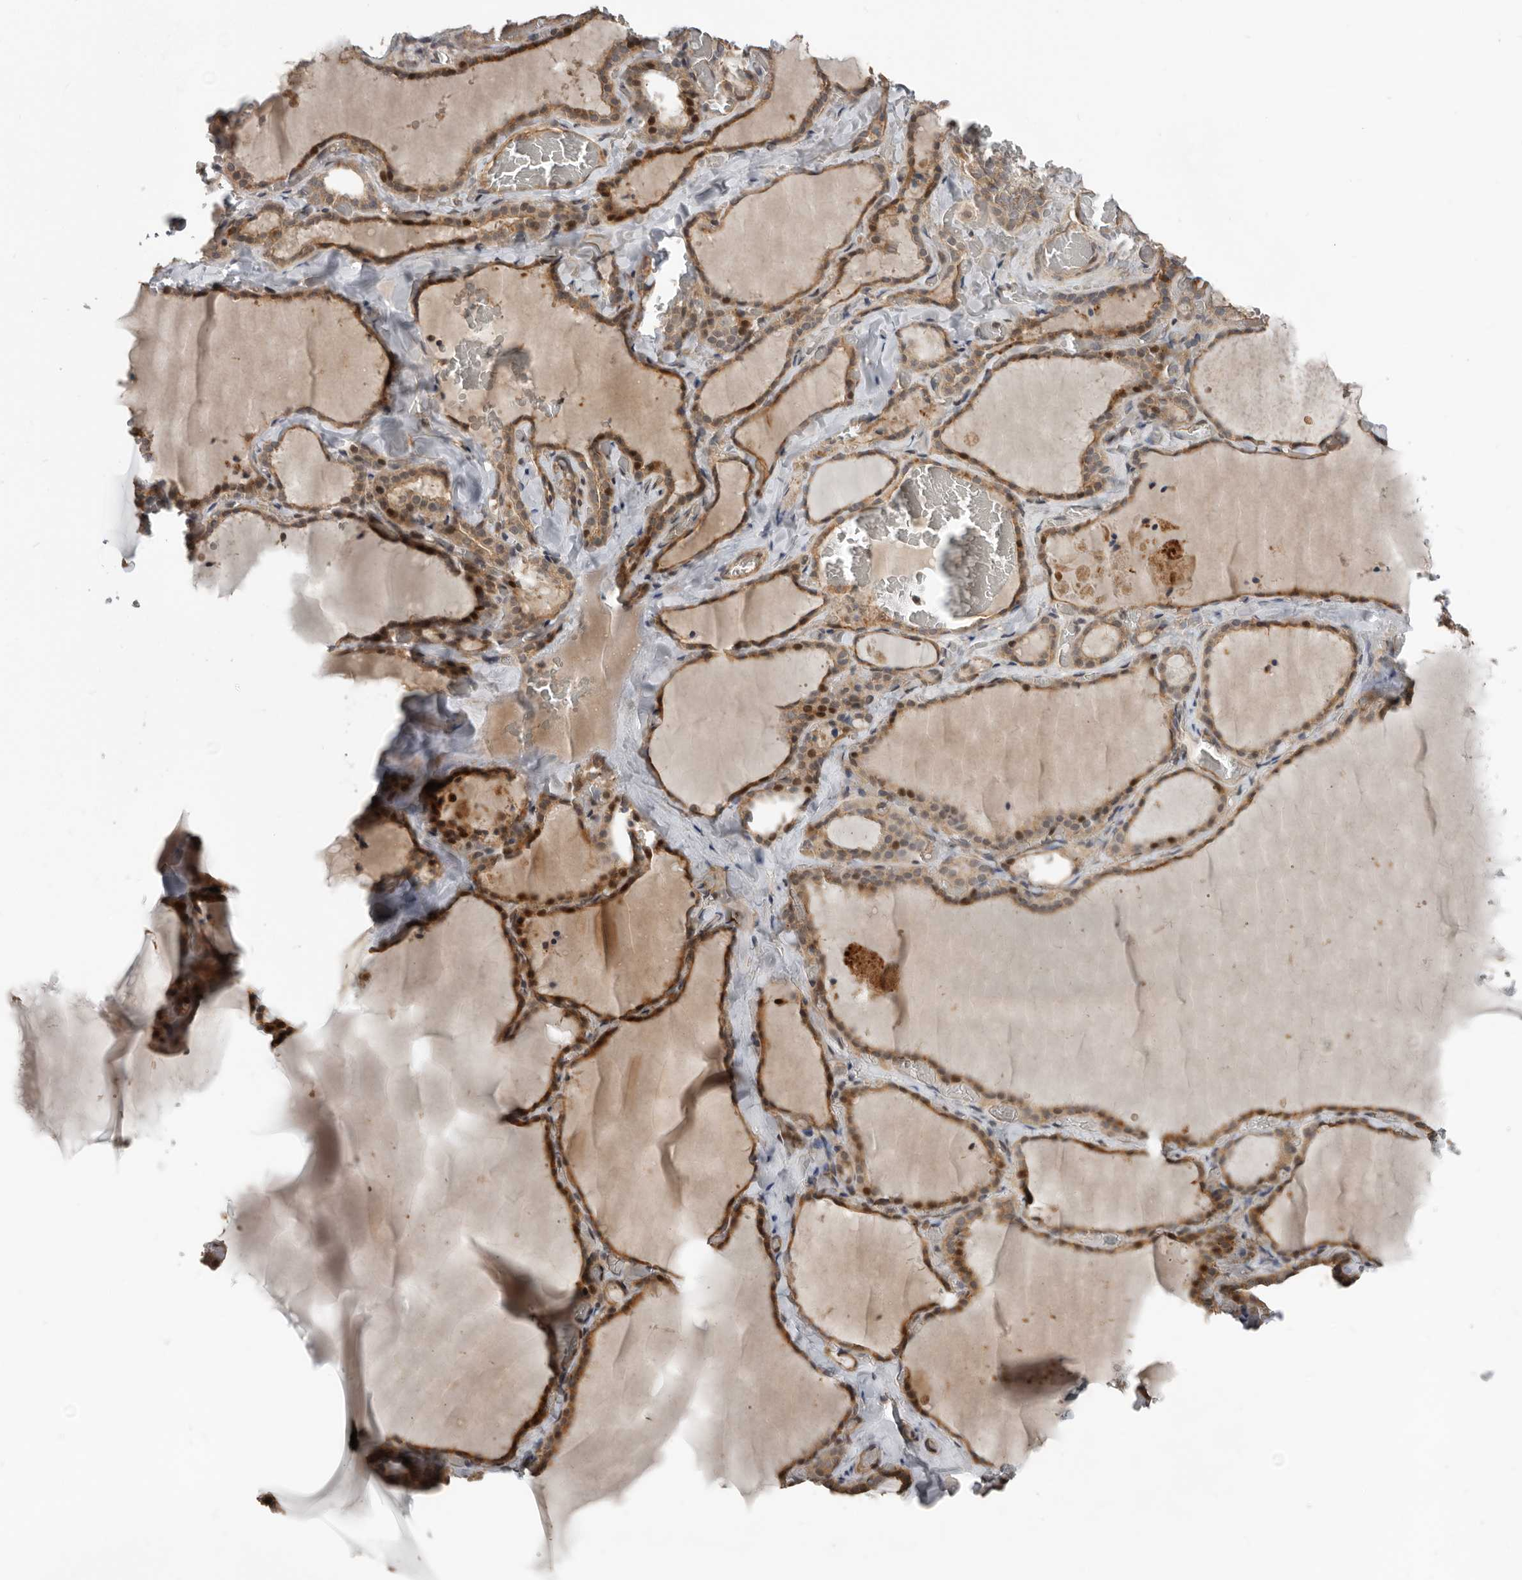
{"staining": {"intensity": "moderate", "quantity": ">75%", "location": "cytoplasmic/membranous,nuclear"}, "tissue": "thyroid gland", "cell_type": "Glandular cells", "image_type": "normal", "snomed": [{"axis": "morphology", "description": "Normal tissue, NOS"}, {"axis": "topography", "description": "Thyroid gland"}], "caption": "Immunohistochemistry (IHC) micrograph of benign human thyroid gland stained for a protein (brown), which exhibits medium levels of moderate cytoplasmic/membranous,nuclear expression in approximately >75% of glandular cells.", "gene": "YOD1", "patient": {"sex": "female", "age": 22}}